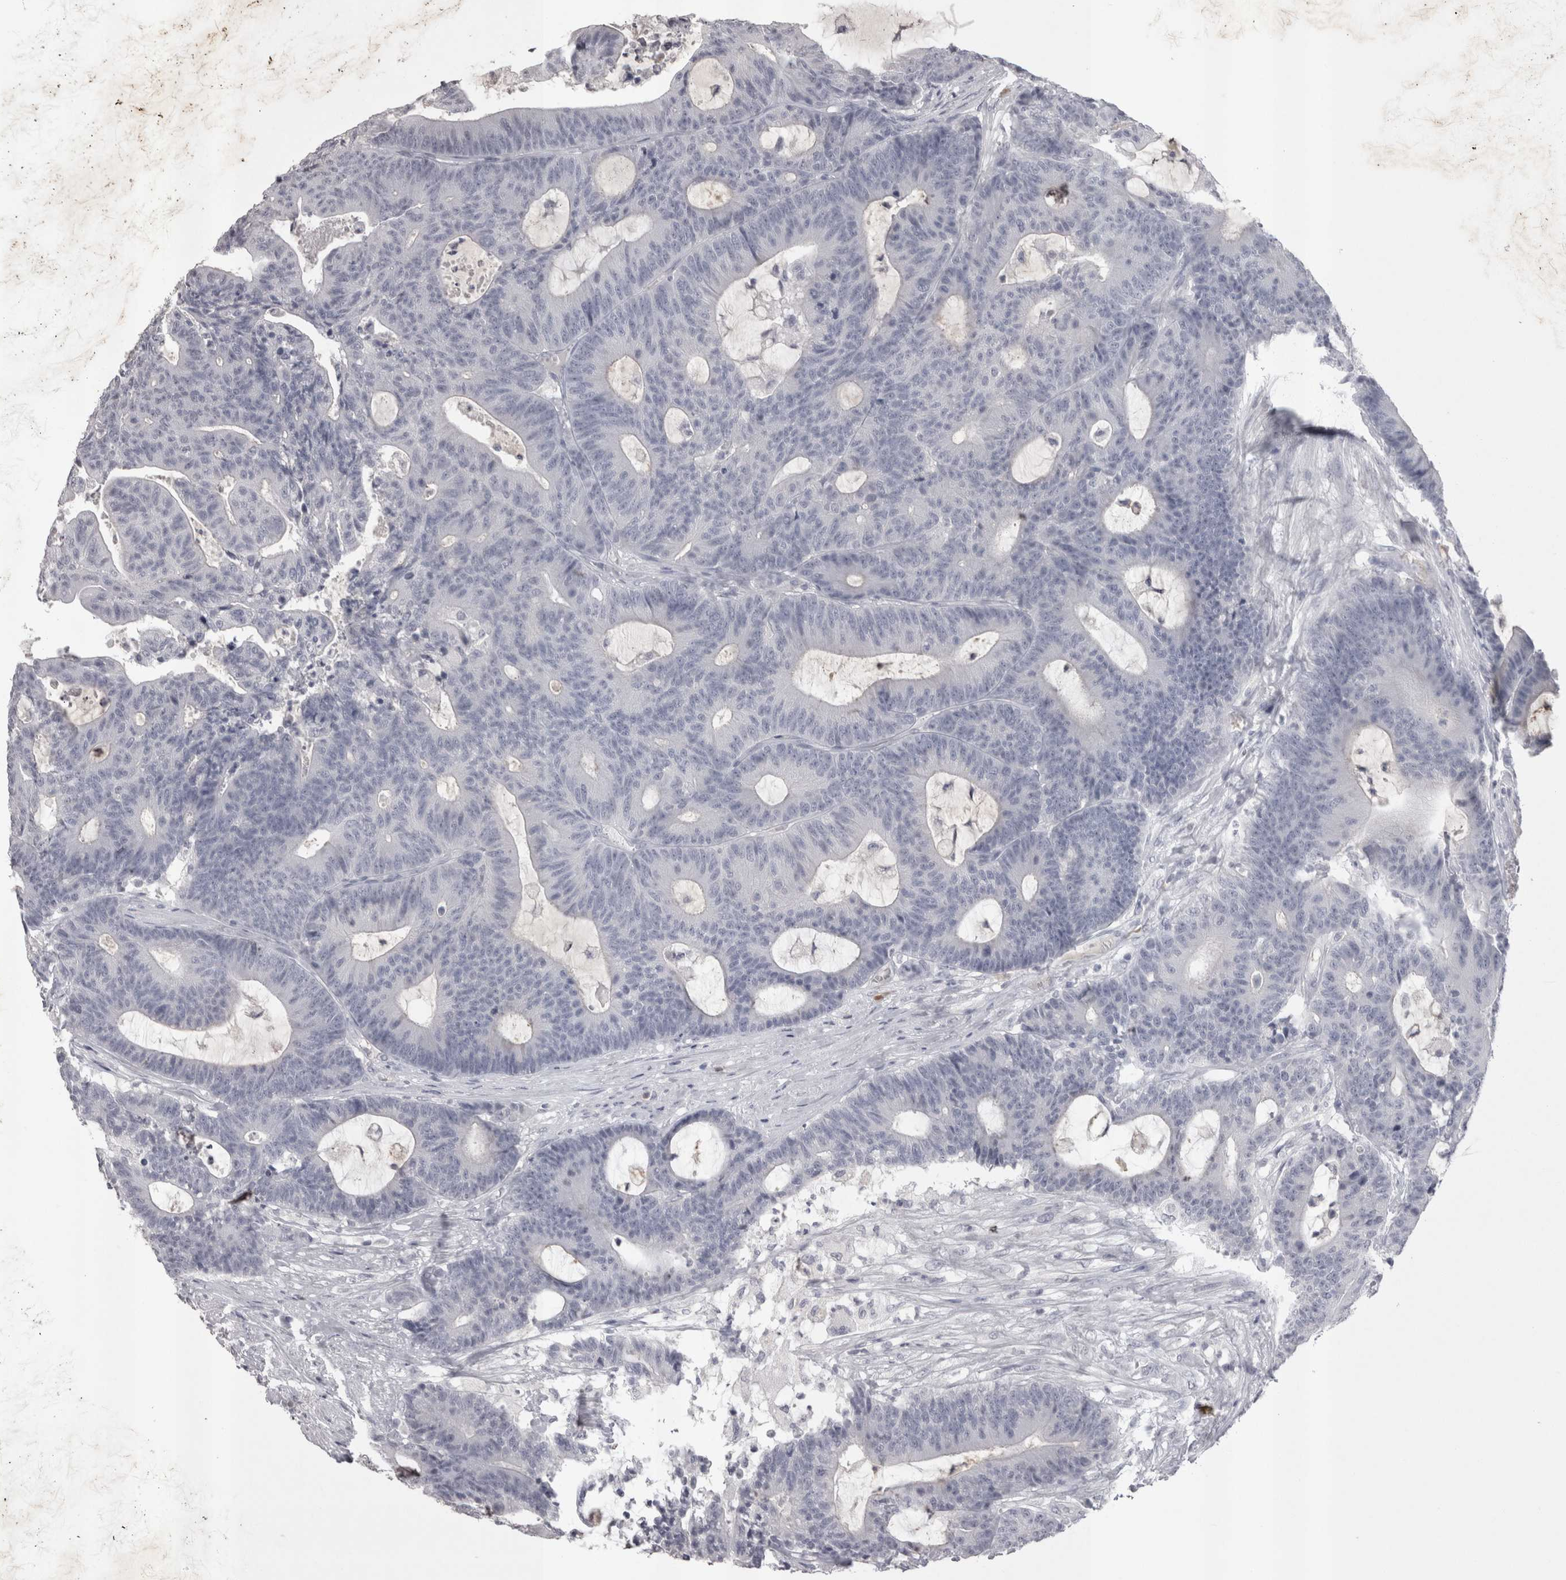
{"staining": {"intensity": "negative", "quantity": "none", "location": "none"}, "tissue": "colorectal cancer", "cell_type": "Tumor cells", "image_type": "cancer", "snomed": [{"axis": "morphology", "description": "Adenocarcinoma, NOS"}, {"axis": "topography", "description": "Colon"}], "caption": "IHC of colorectal cancer (adenocarcinoma) reveals no expression in tumor cells.", "gene": "LAX1", "patient": {"sex": "female", "age": 84}}